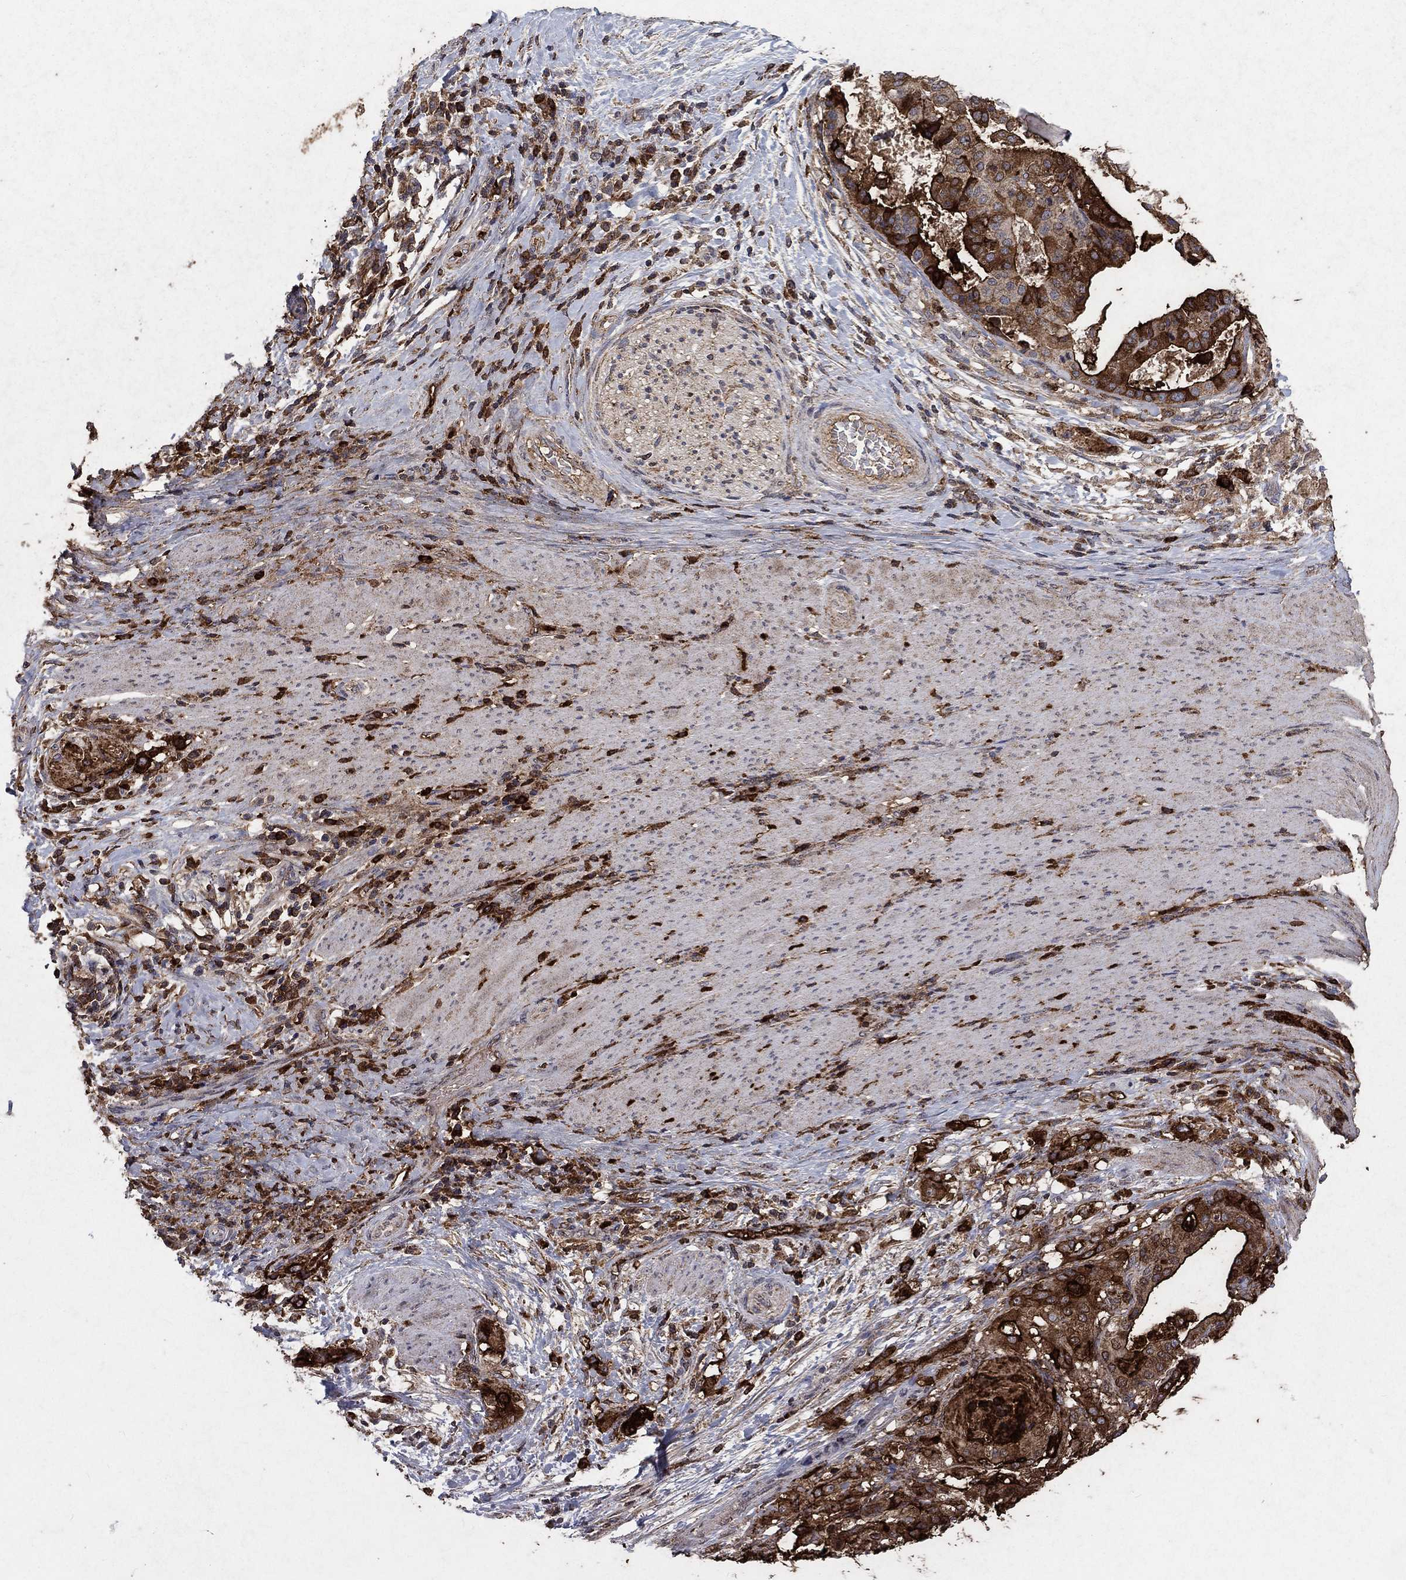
{"staining": {"intensity": "strong", "quantity": "25%-75%", "location": "cytoplasmic/membranous,nuclear"}, "tissue": "stomach cancer", "cell_type": "Tumor cells", "image_type": "cancer", "snomed": [{"axis": "morphology", "description": "Adenocarcinoma, NOS"}, {"axis": "topography", "description": "Stomach"}], "caption": "This is an image of IHC staining of stomach adenocarcinoma, which shows strong positivity in the cytoplasmic/membranous and nuclear of tumor cells.", "gene": "CD24", "patient": {"sex": "male", "age": 48}}